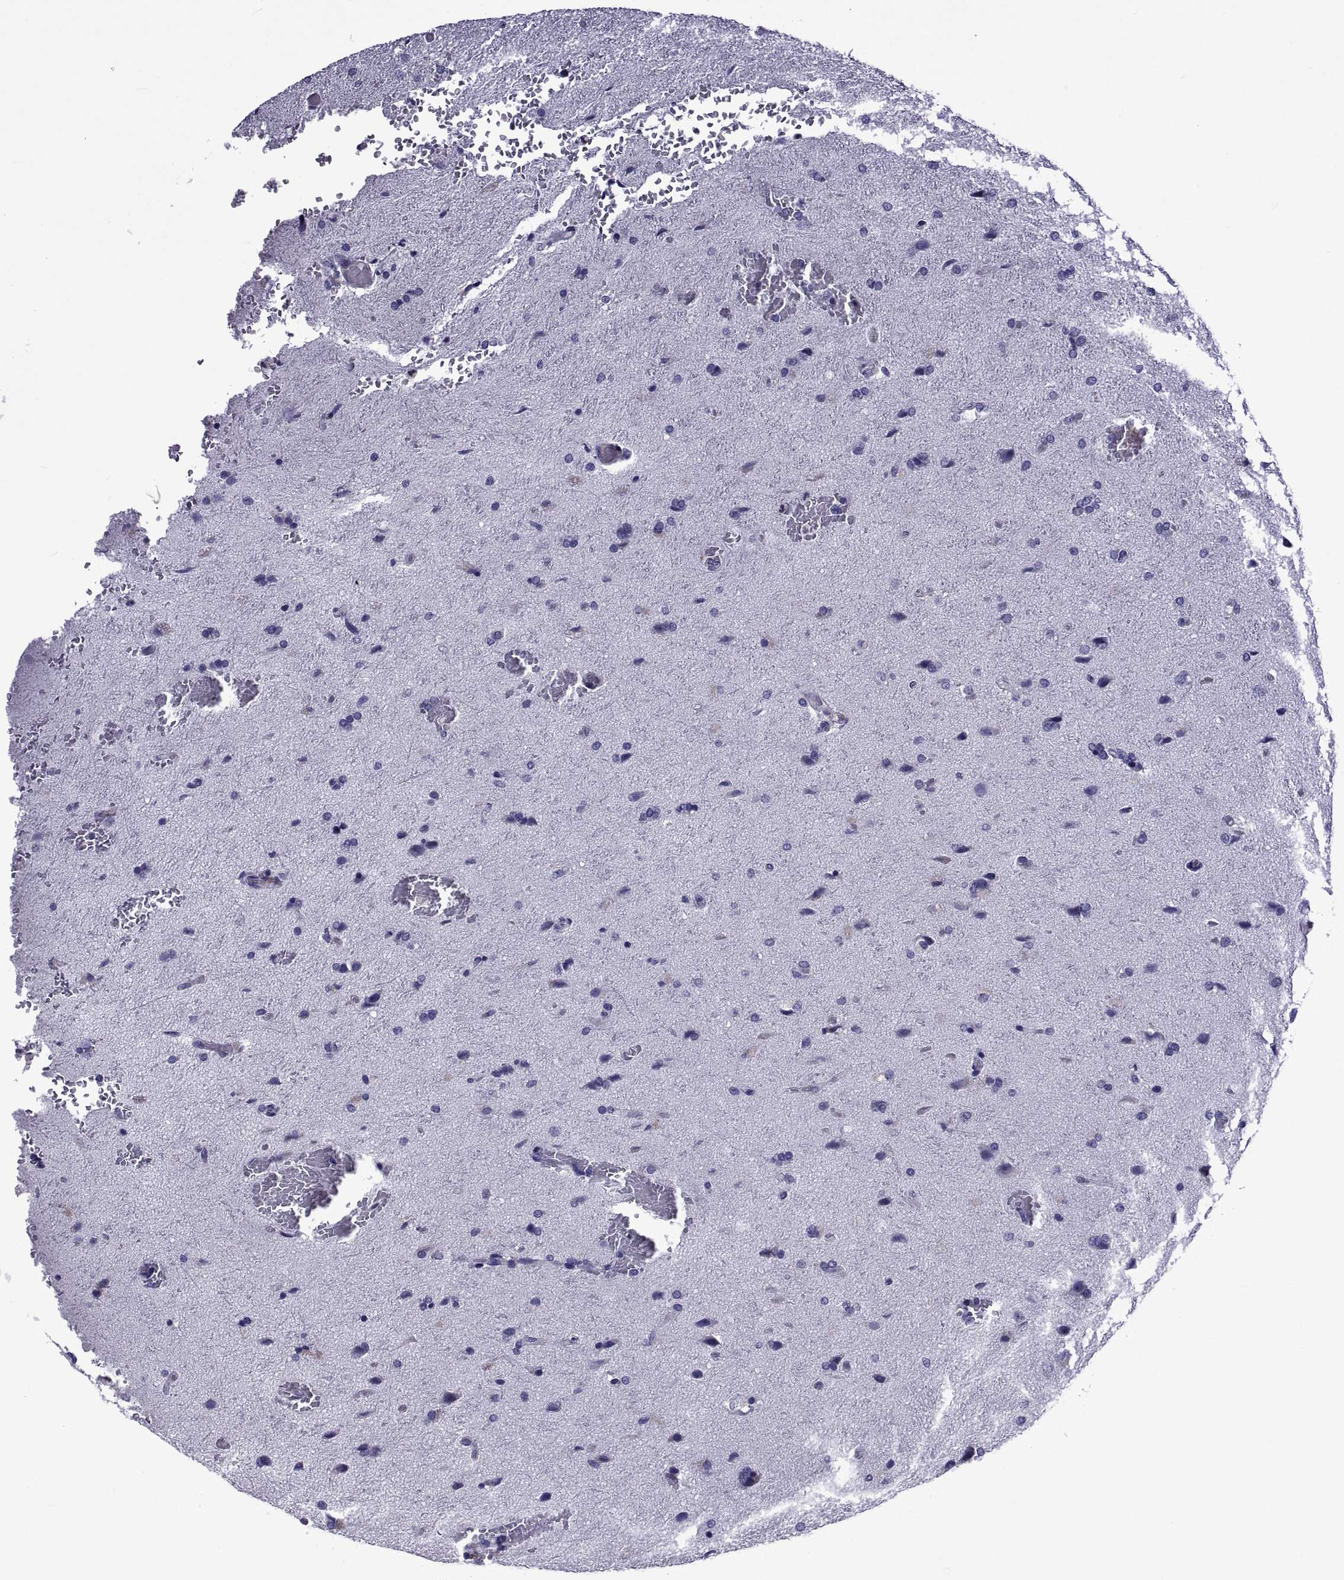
{"staining": {"intensity": "negative", "quantity": "none", "location": "none"}, "tissue": "glioma", "cell_type": "Tumor cells", "image_type": "cancer", "snomed": [{"axis": "morphology", "description": "Glioma, malignant, High grade"}, {"axis": "topography", "description": "Brain"}], "caption": "Tumor cells are negative for brown protein staining in glioma.", "gene": "LCN9", "patient": {"sex": "male", "age": 68}}